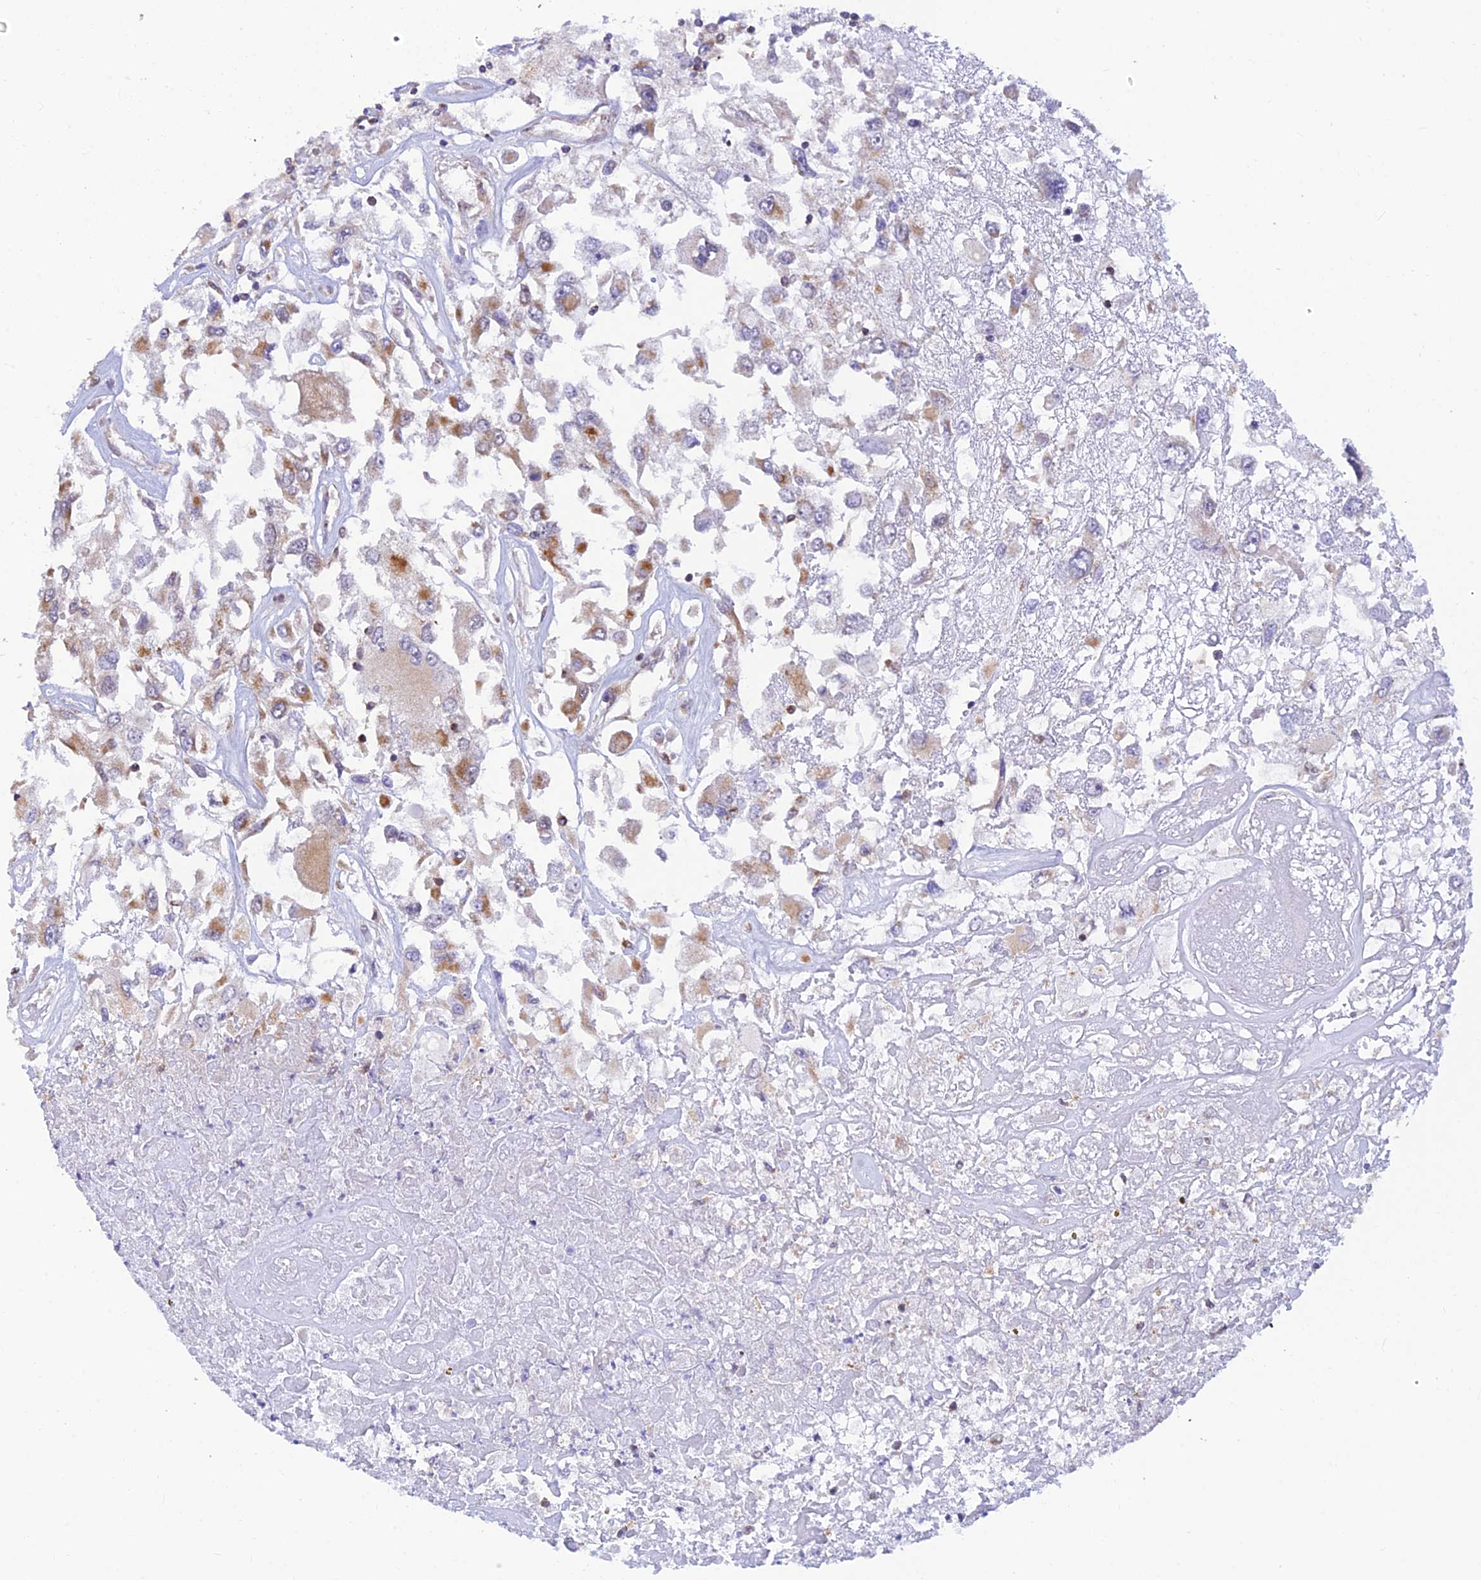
{"staining": {"intensity": "moderate", "quantity": "<25%", "location": "cytoplasmic/membranous"}, "tissue": "renal cancer", "cell_type": "Tumor cells", "image_type": "cancer", "snomed": [{"axis": "morphology", "description": "Adenocarcinoma, NOS"}, {"axis": "topography", "description": "Kidney"}], "caption": "Brown immunohistochemical staining in renal cancer displays moderate cytoplasmic/membranous staining in approximately <25% of tumor cells. The protein of interest is stained brown, and the nuclei are stained in blue (DAB IHC with brightfield microscopy, high magnification).", "gene": "LYSMD2", "patient": {"sex": "female", "age": 52}}